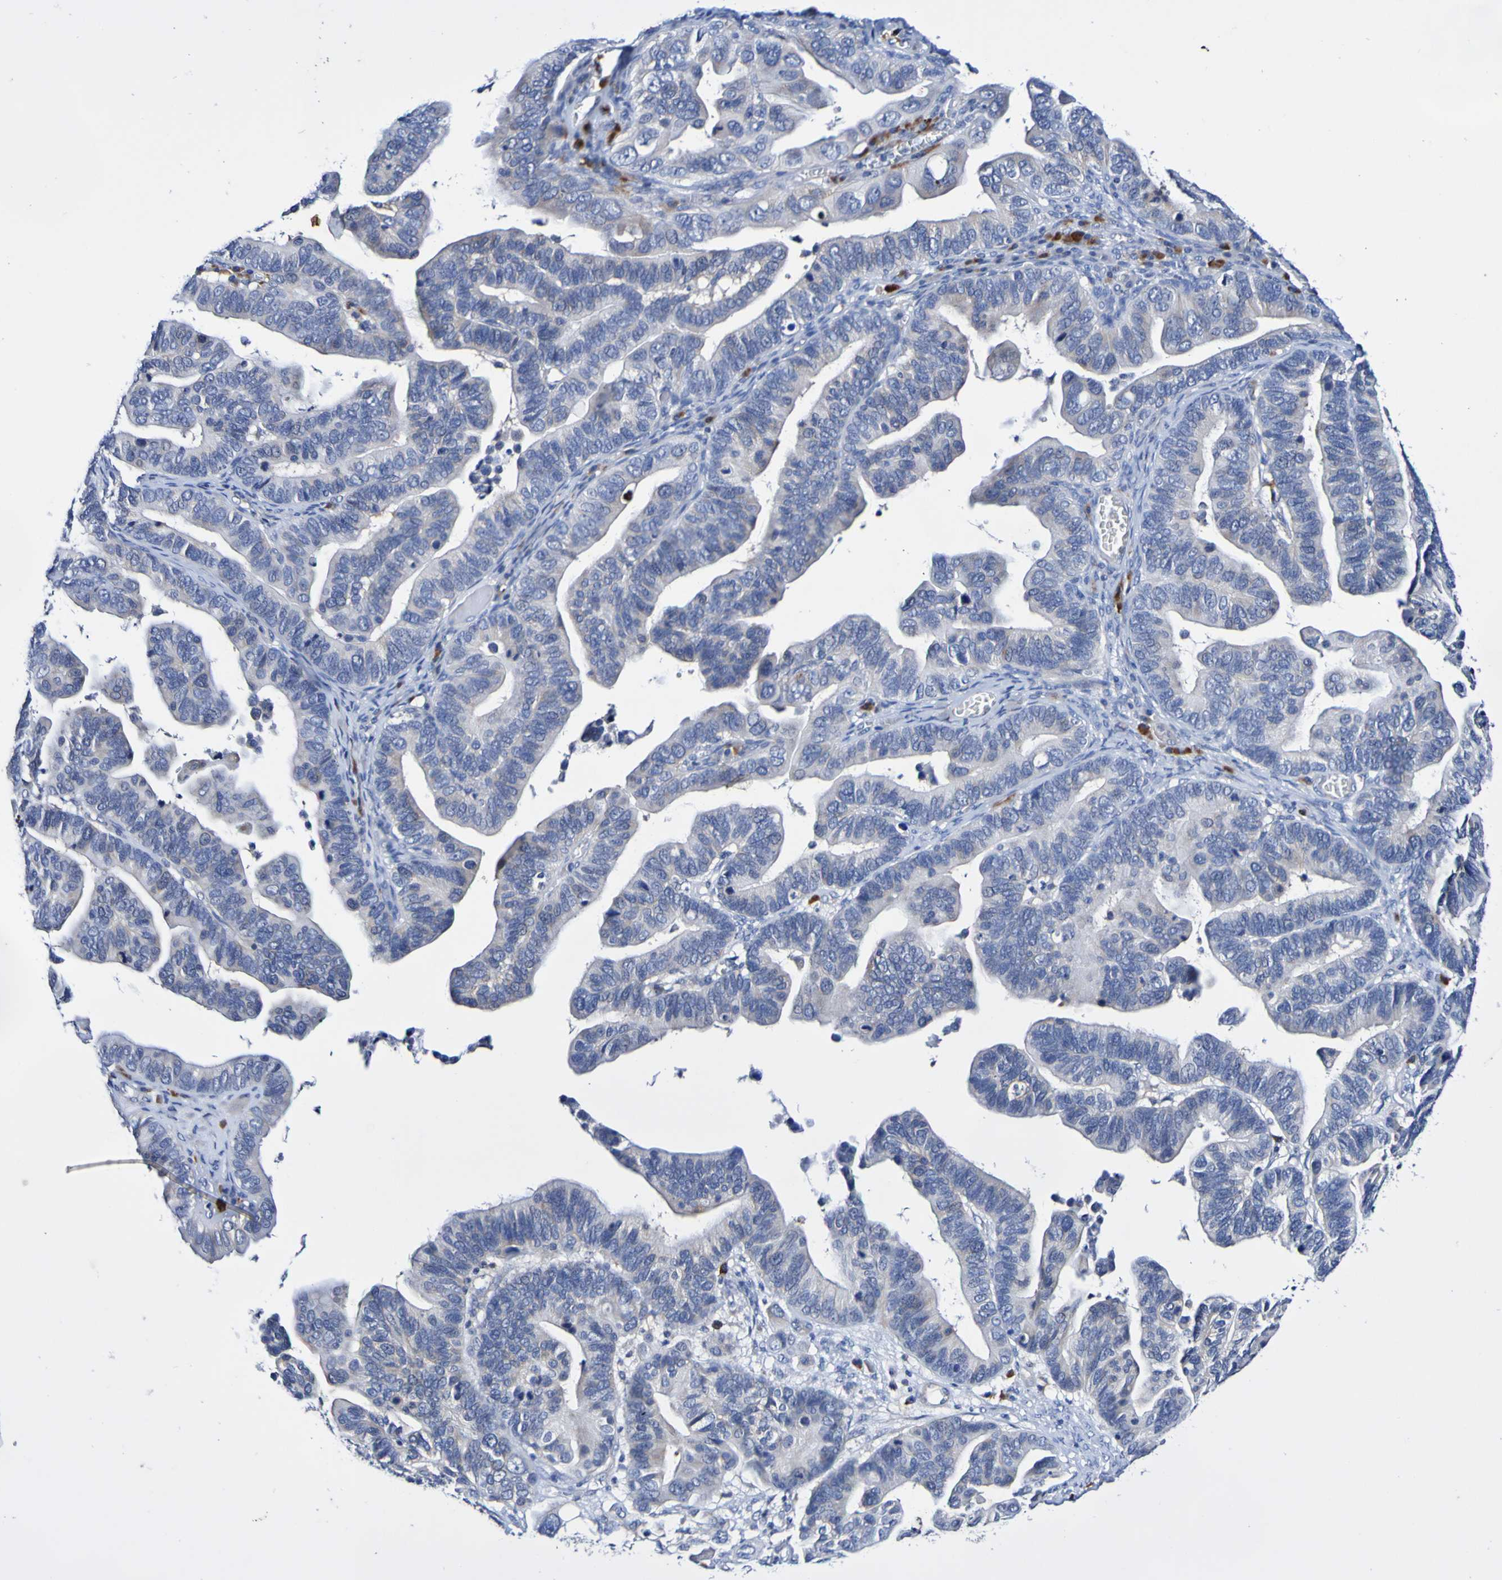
{"staining": {"intensity": "negative", "quantity": "none", "location": "none"}, "tissue": "ovarian cancer", "cell_type": "Tumor cells", "image_type": "cancer", "snomed": [{"axis": "morphology", "description": "Cystadenocarcinoma, serous, NOS"}, {"axis": "topography", "description": "Ovary"}], "caption": "This photomicrograph is of ovarian cancer (serous cystadenocarcinoma) stained with IHC to label a protein in brown with the nuclei are counter-stained blue. There is no staining in tumor cells. The staining was performed using DAB to visualize the protein expression in brown, while the nuclei were stained in blue with hematoxylin (Magnification: 20x).", "gene": "ACVR1C", "patient": {"sex": "female", "age": 56}}